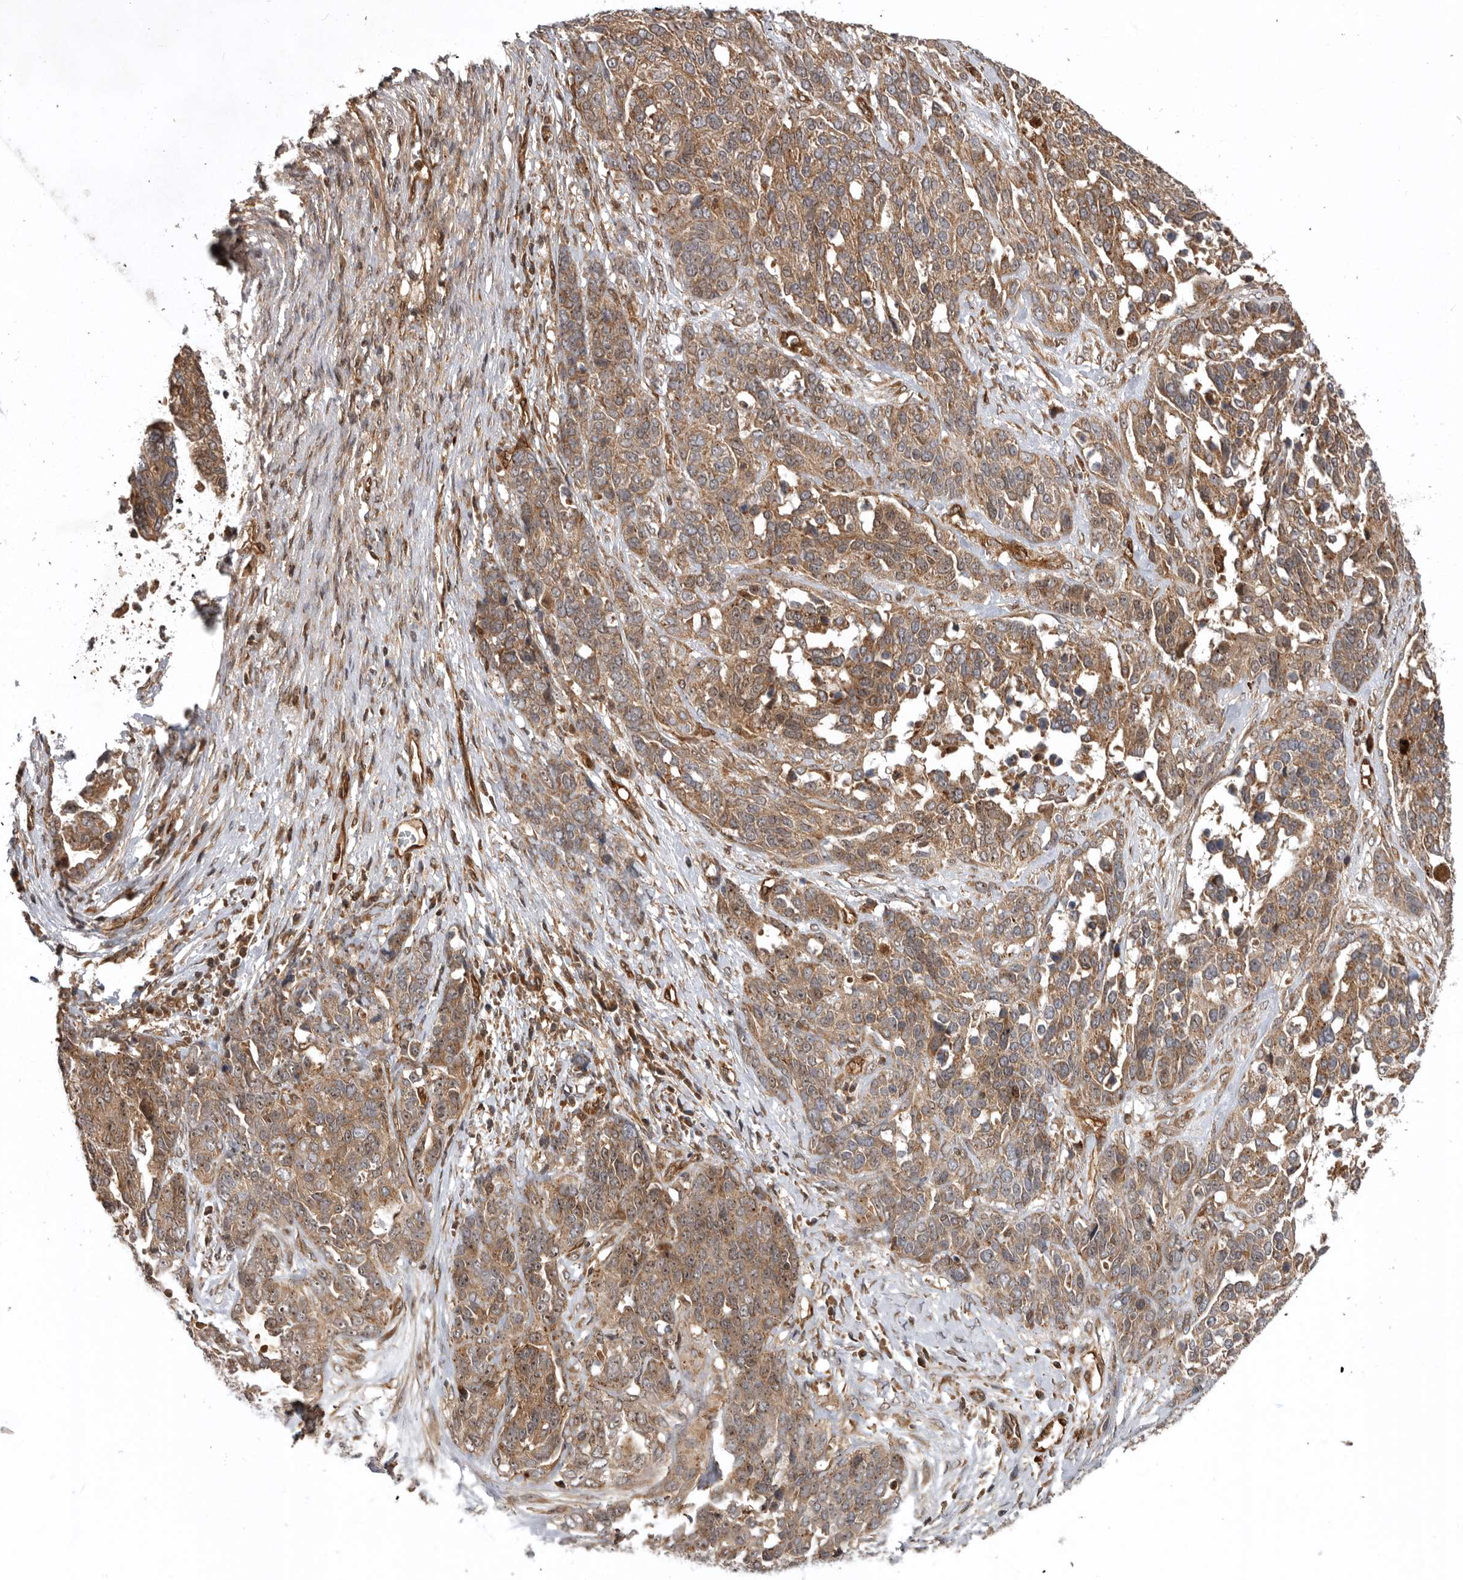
{"staining": {"intensity": "moderate", "quantity": ">75%", "location": "cytoplasmic/membranous,nuclear"}, "tissue": "ovarian cancer", "cell_type": "Tumor cells", "image_type": "cancer", "snomed": [{"axis": "morphology", "description": "Cystadenocarcinoma, serous, NOS"}, {"axis": "topography", "description": "Ovary"}], "caption": "Approximately >75% of tumor cells in ovarian cancer (serous cystadenocarcinoma) reveal moderate cytoplasmic/membranous and nuclear protein expression as visualized by brown immunohistochemical staining.", "gene": "DHDDS", "patient": {"sex": "female", "age": 44}}